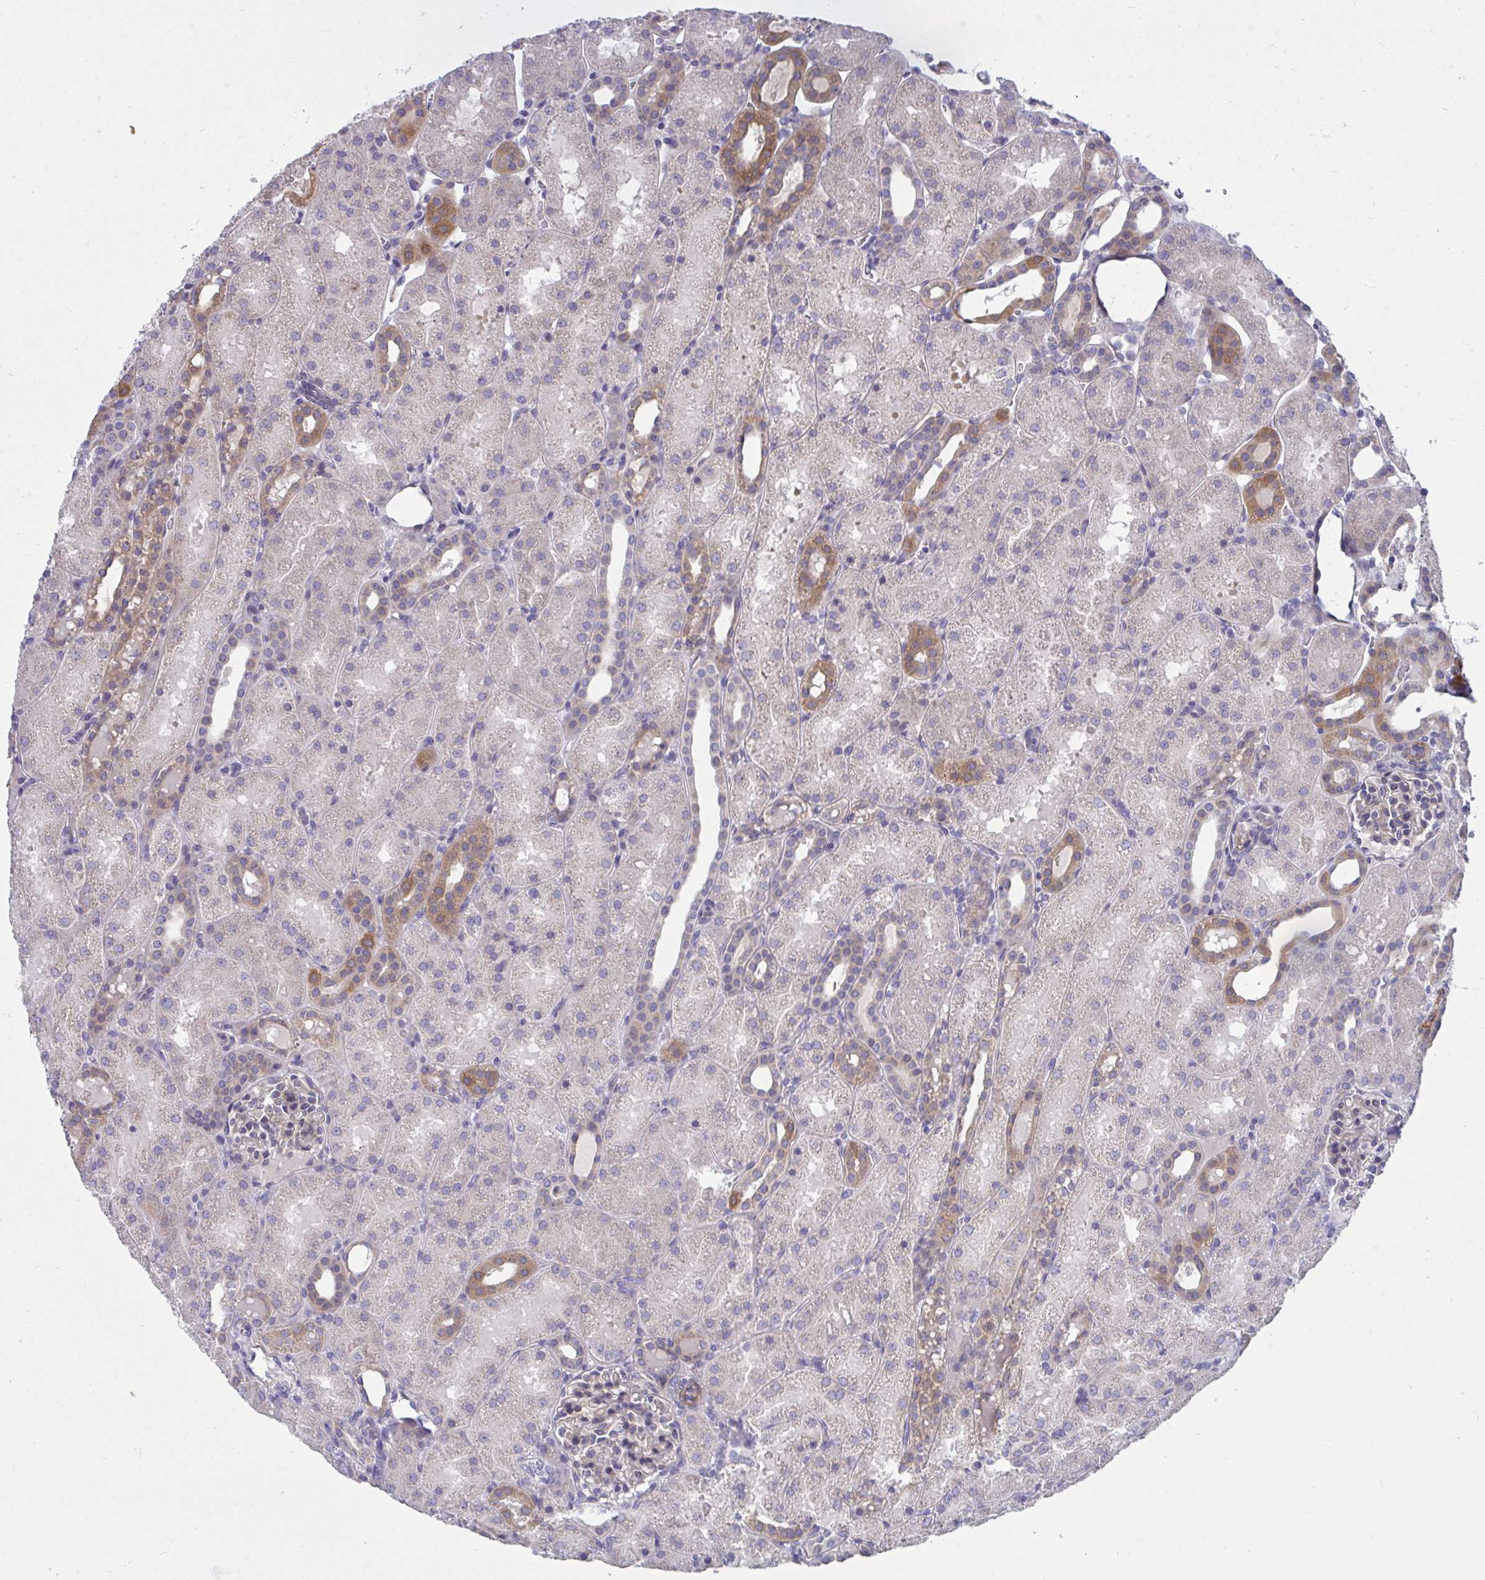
{"staining": {"intensity": "moderate", "quantity": "25%-75%", "location": "cytoplasmic/membranous"}, "tissue": "kidney", "cell_type": "Cells in glomeruli", "image_type": "normal", "snomed": [{"axis": "morphology", "description": "Normal tissue, NOS"}, {"axis": "topography", "description": "Kidney"}], "caption": "Protein staining exhibits moderate cytoplasmic/membranous expression in about 25%-75% of cells in glomeruli in benign kidney.", "gene": "PIGZ", "patient": {"sex": "male", "age": 2}}